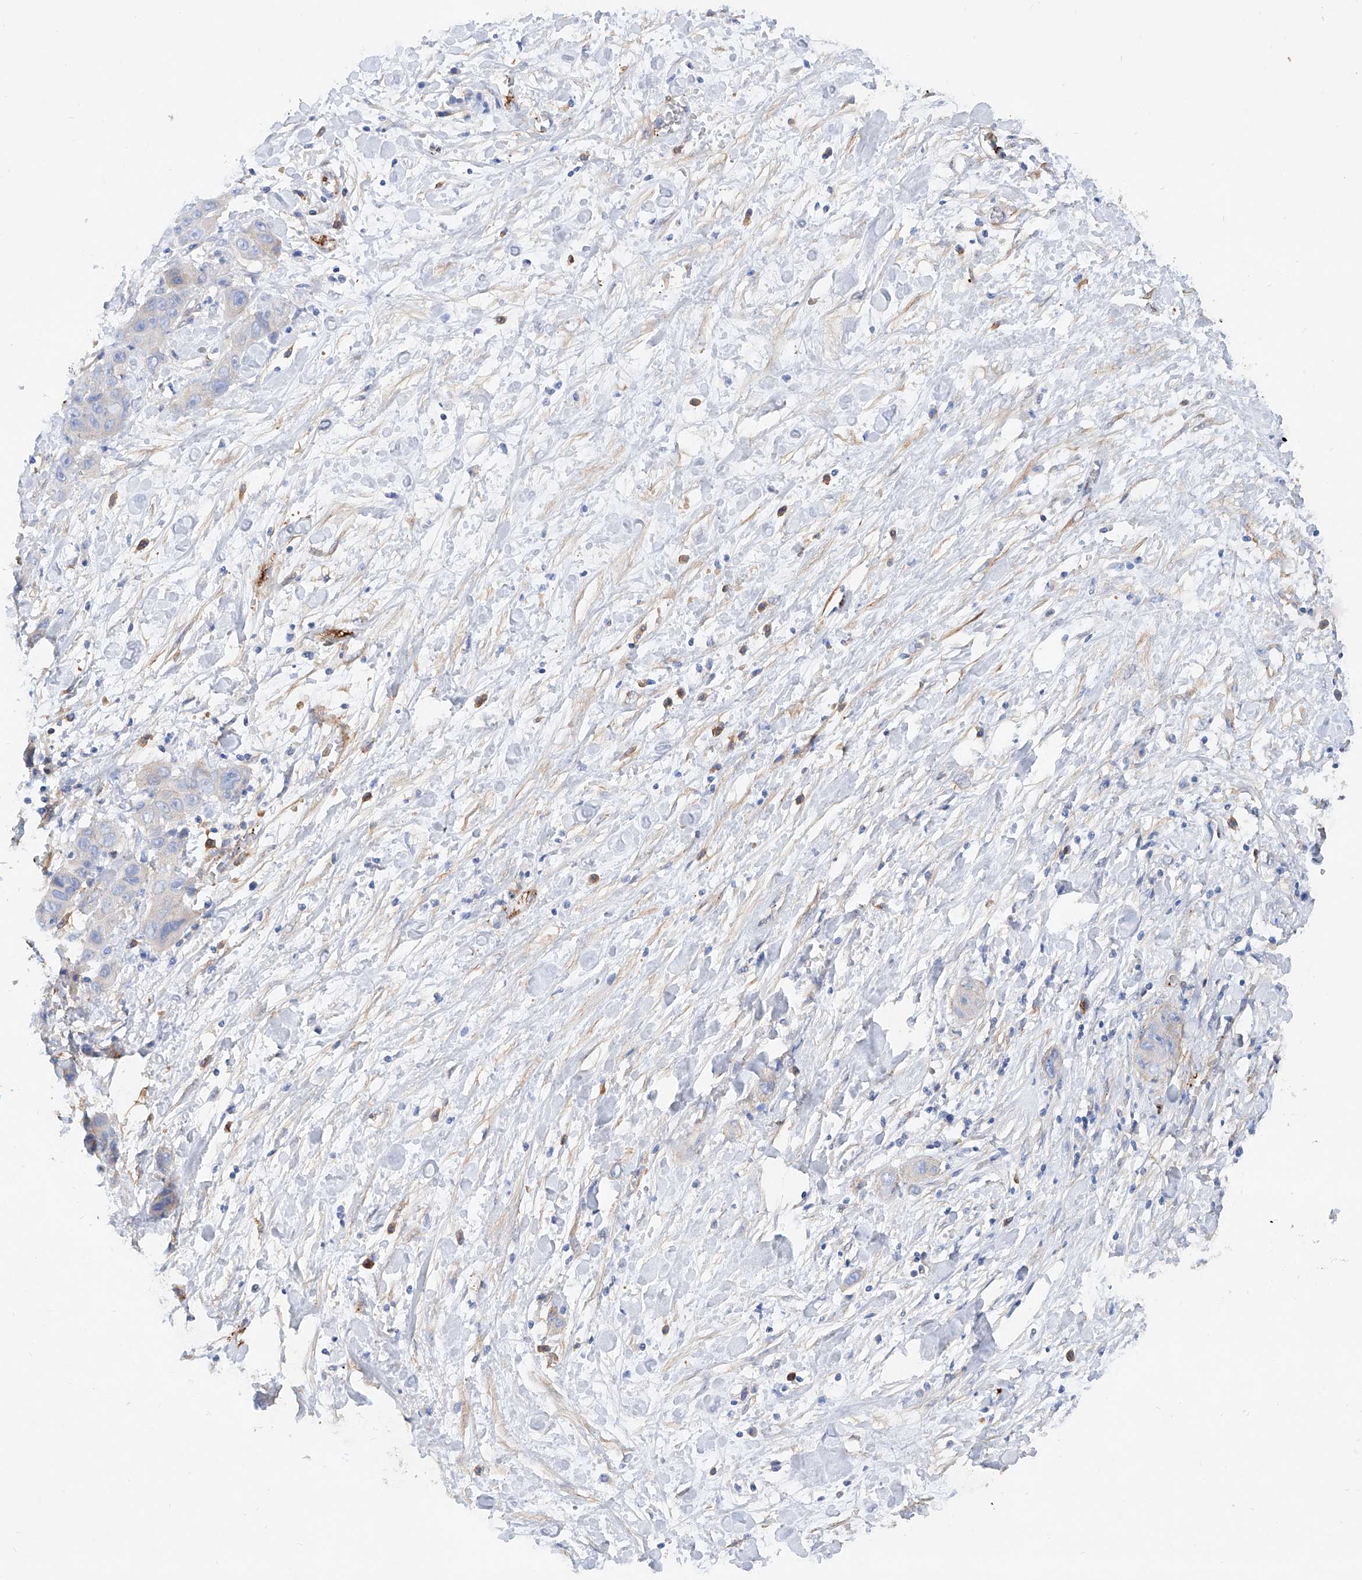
{"staining": {"intensity": "negative", "quantity": "none", "location": "none"}, "tissue": "liver cancer", "cell_type": "Tumor cells", "image_type": "cancer", "snomed": [{"axis": "morphology", "description": "Cholangiocarcinoma"}, {"axis": "topography", "description": "Liver"}], "caption": "Immunohistochemistry (IHC) histopathology image of neoplastic tissue: liver cancer (cholangiocarcinoma) stained with DAB (3,3'-diaminobenzidine) shows no significant protein staining in tumor cells.", "gene": "TAS2R60", "patient": {"sex": "female", "age": 52}}